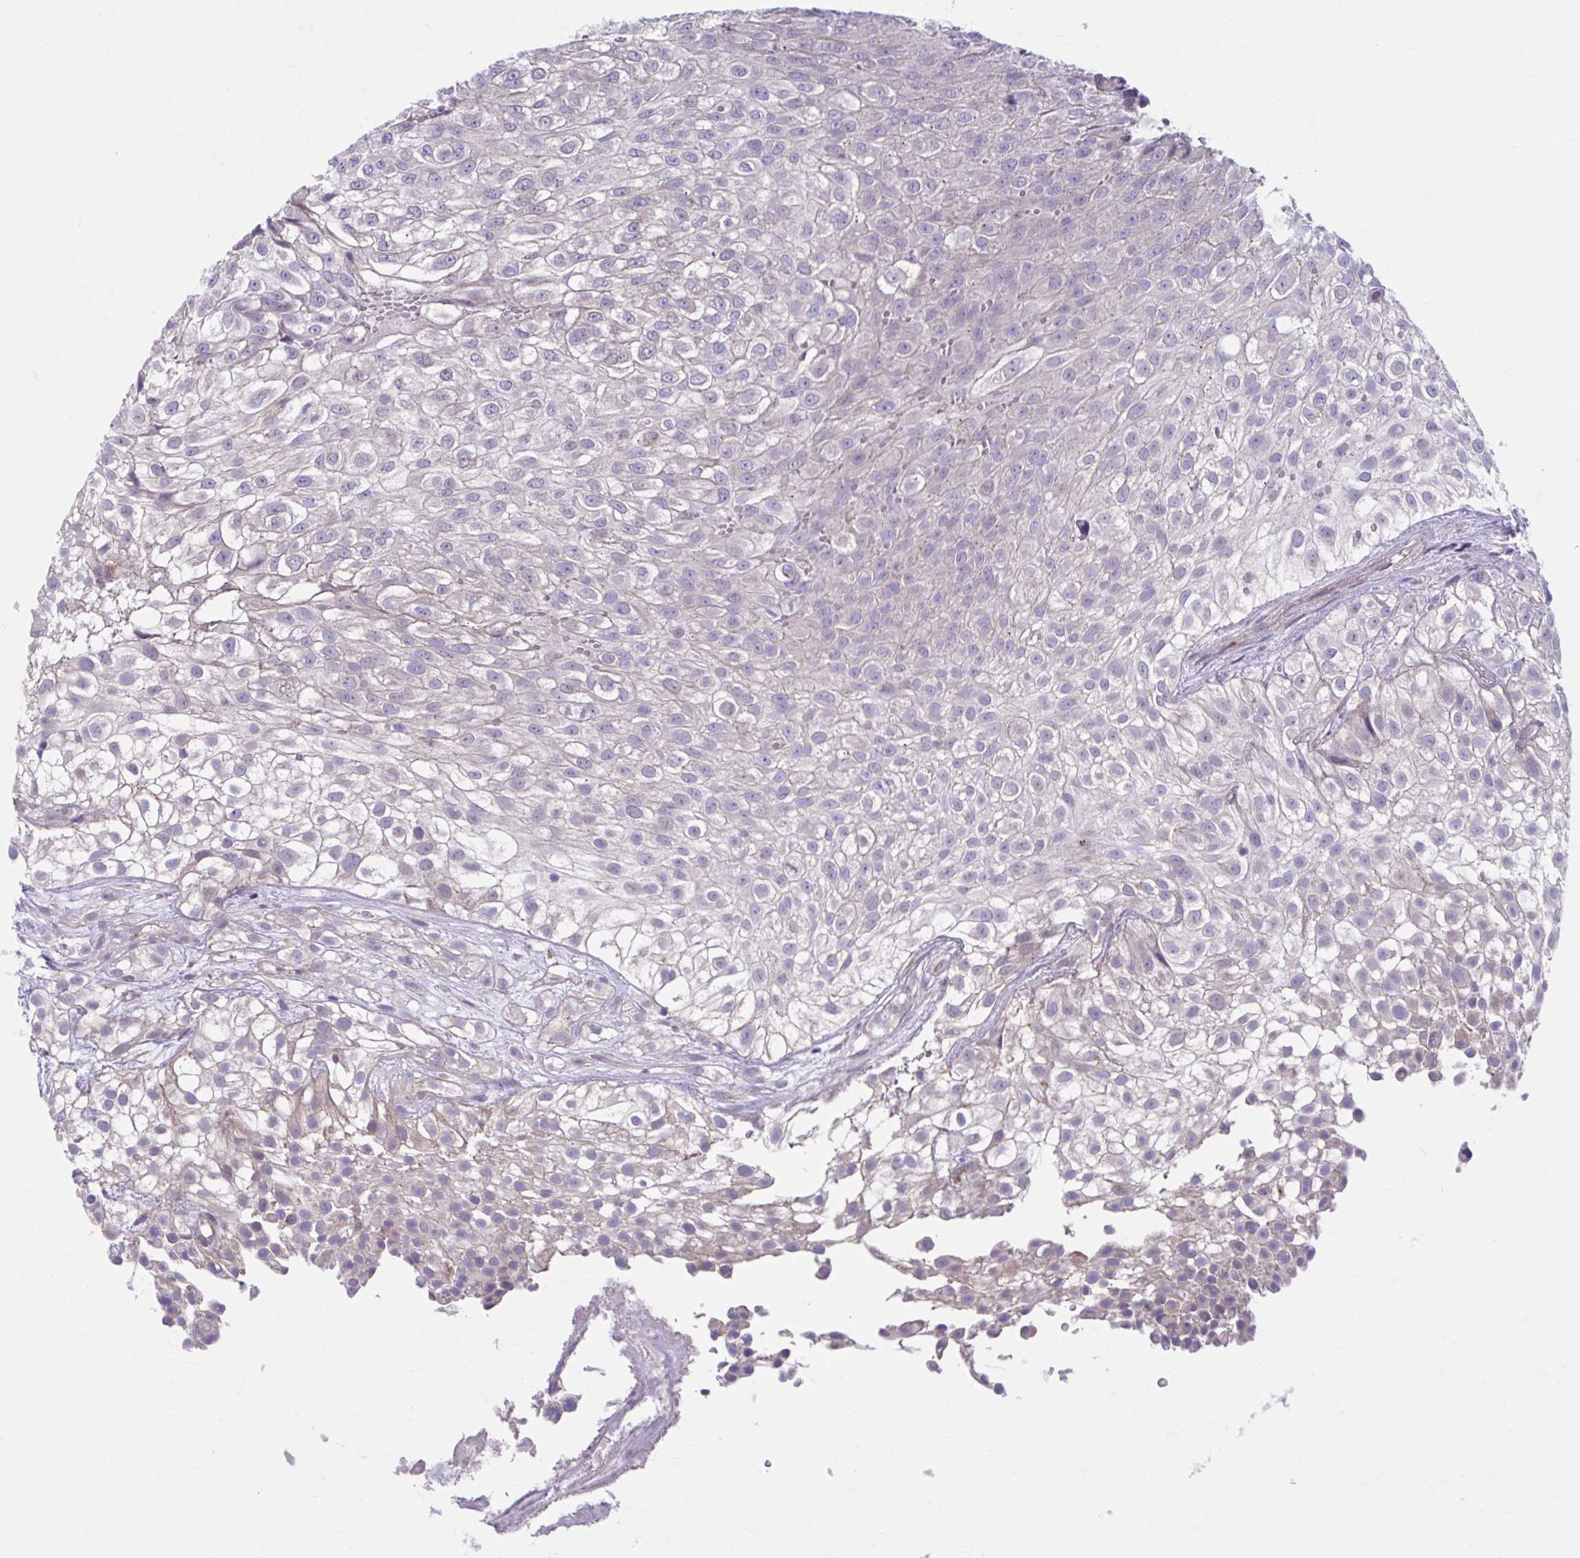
{"staining": {"intensity": "negative", "quantity": "none", "location": "none"}, "tissue": "urothelial cancer", "cell_type": "Tumor cells", "image_type": "cancer", "snomed": [{"axis": "morphology", "description": "Urothelial carcinoma, High grade"}, {"axis": "topography", "description": "Urinary bladder"}], "caption": "IHC of human urothelial cancer exhibits no positivity in tumor cells.", "gene": "CHST3", "patient": {"sex": "male", "age": 56}}